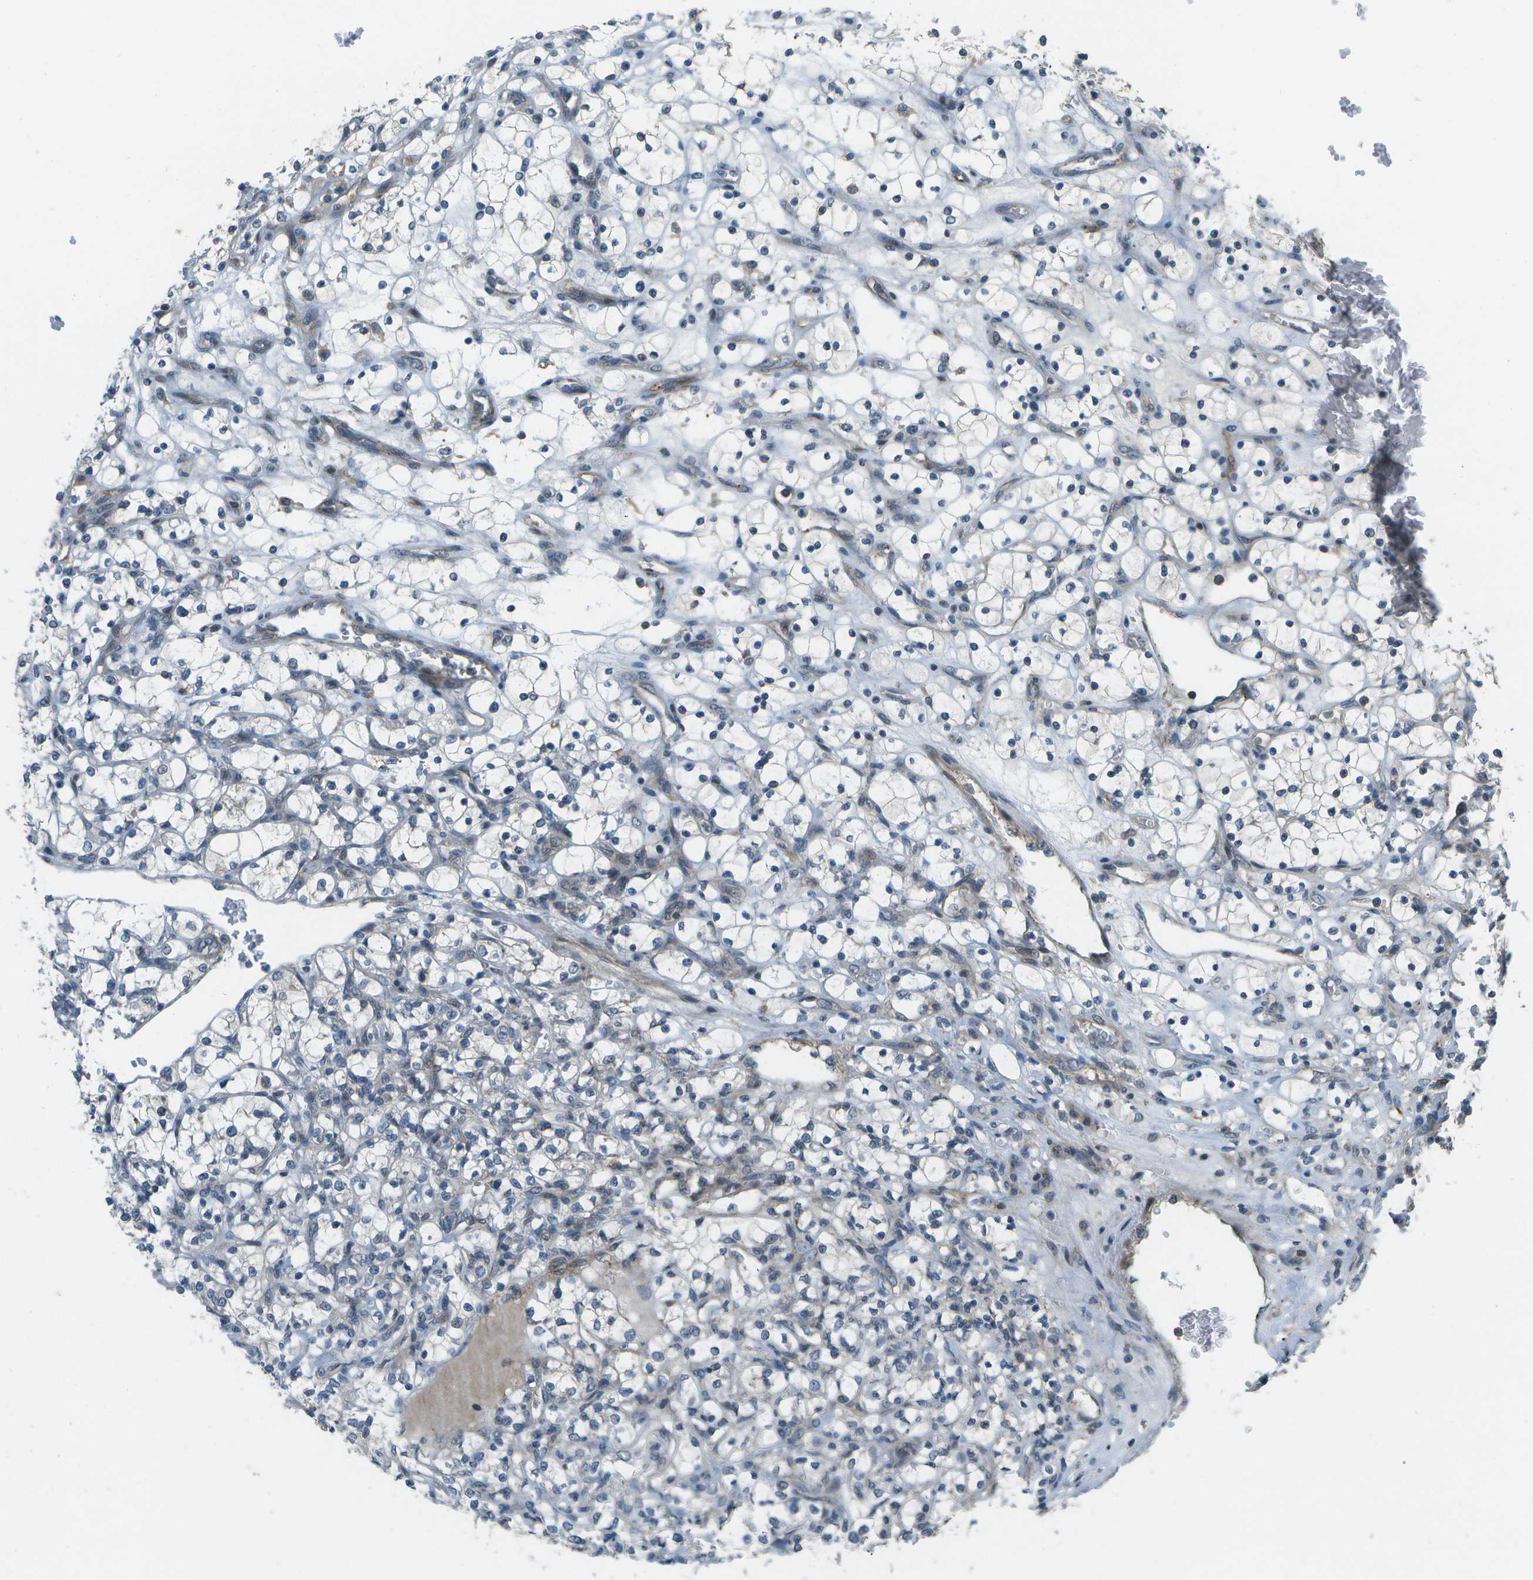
{"staining": {"intensity": "negative", "quantity": "none", "location": "none"}, "tissue": "renal cancer", "cell_type": "Tumor cells", "image_type": "cancer", "snomed": [{"axis": "morphology", "description": "Adenocarcinoma, NOS"}, {"axis": "topography", "description": "Kidney"}], "caption": "This is a micrograph of immunohistochemistry (IHC) staining of renal cancer (adenocarcinoma), which shows no expression in tumor cells.", "gene": "WNK2", "patient": {"sex": "female", "age": 69}}